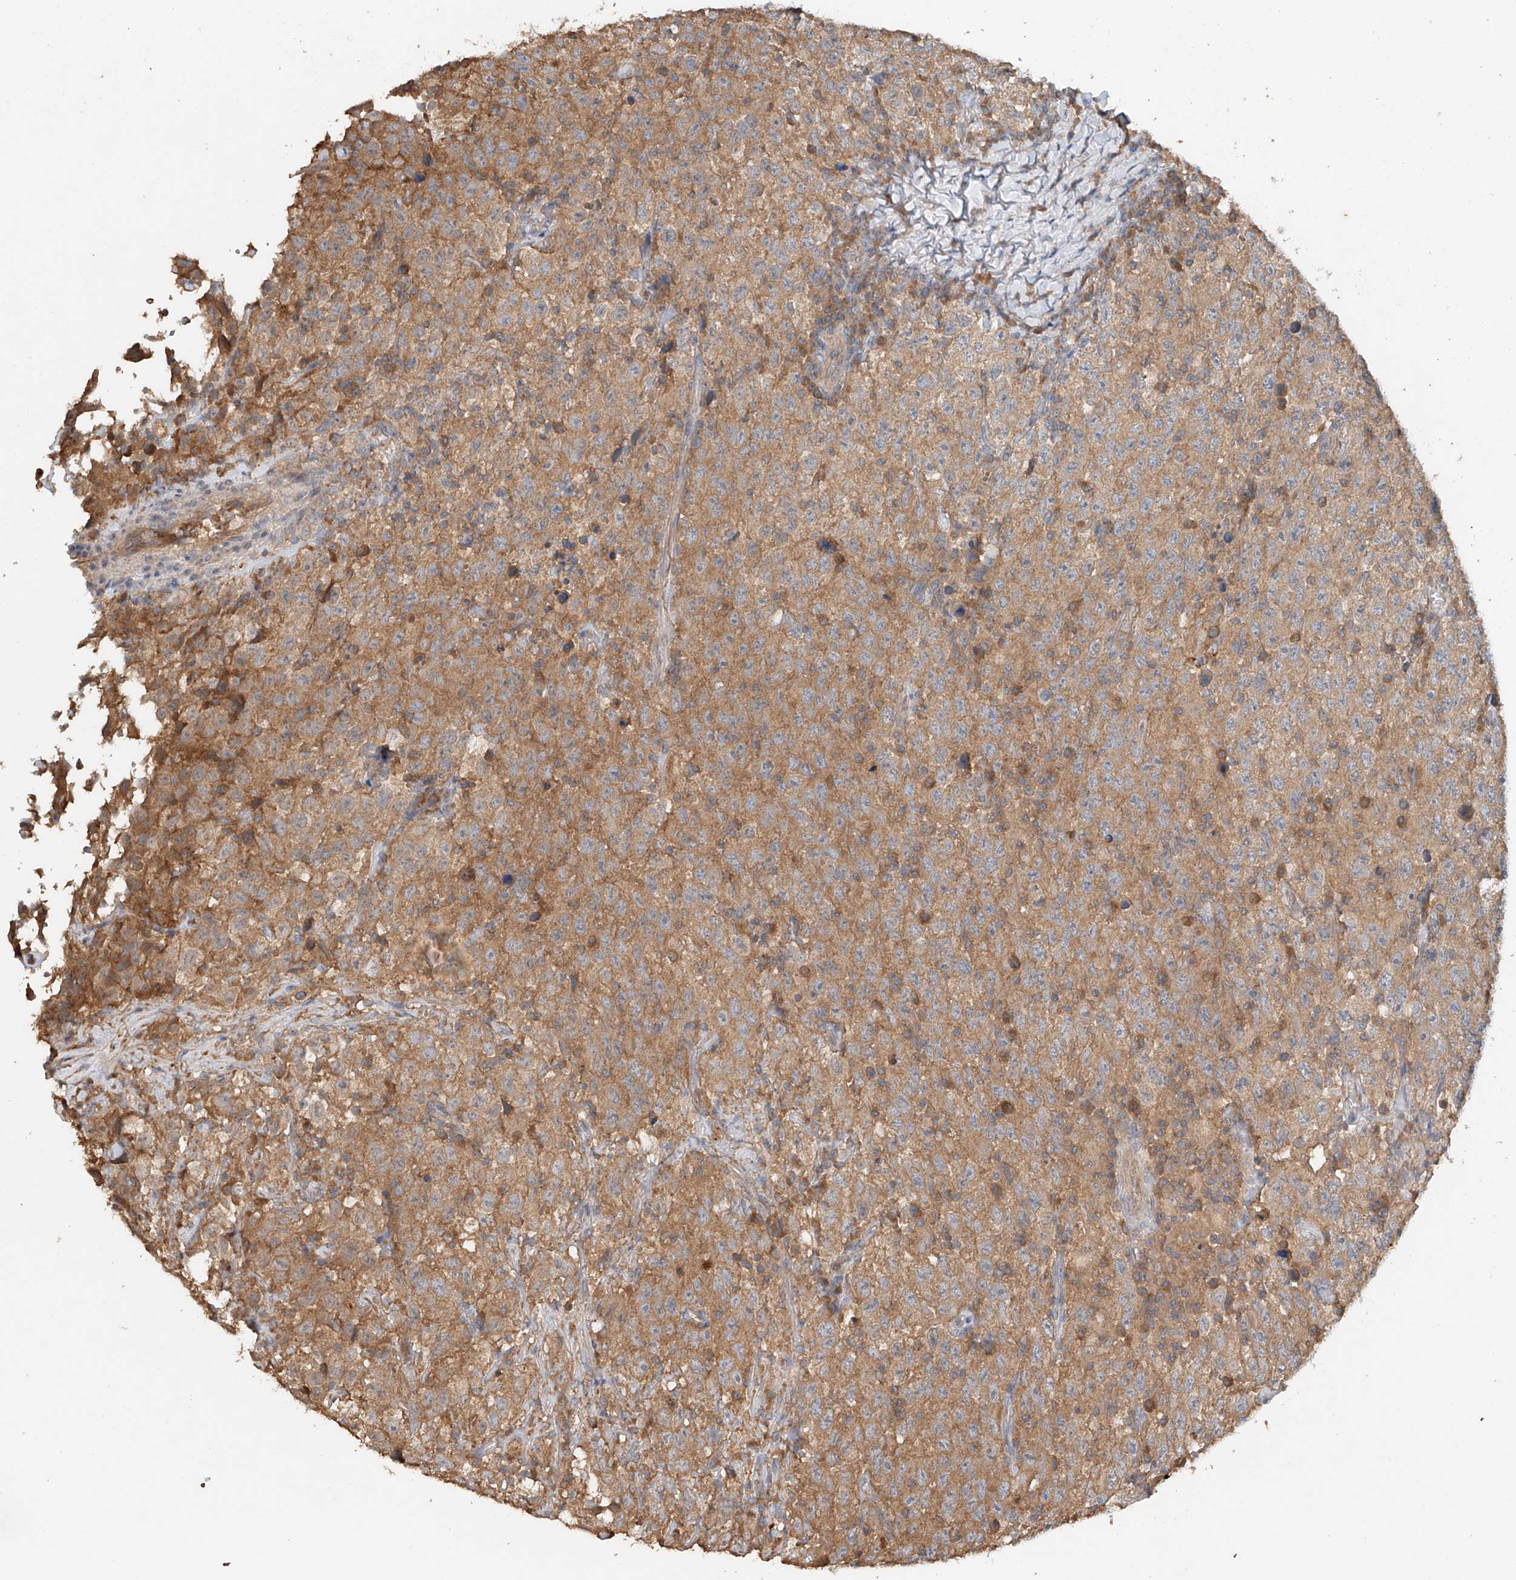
{"staining": {"intensity": "moderate", "quantity": ">75%", "location": "cytoplasmic/membranous"}, "tissue": "testis cancer", "cell_type": "Tumor cells", "image_type": "cancer", "snomed": [{"axis": "morphology", "description": "Seminoma, NOS"}, {"axis": "topography", "description": "Testis"}], "caption": "This photomicrograph demonstrates seminoma (testis) stained with IHC to label a protein in brown. The cytoplasmic/membranous of tumor cells show moderate positivity for the protein. Nuclei are counter-stained blue.", "gene": "GNB1L", "patient": {"sex": "male", "age": 41}}